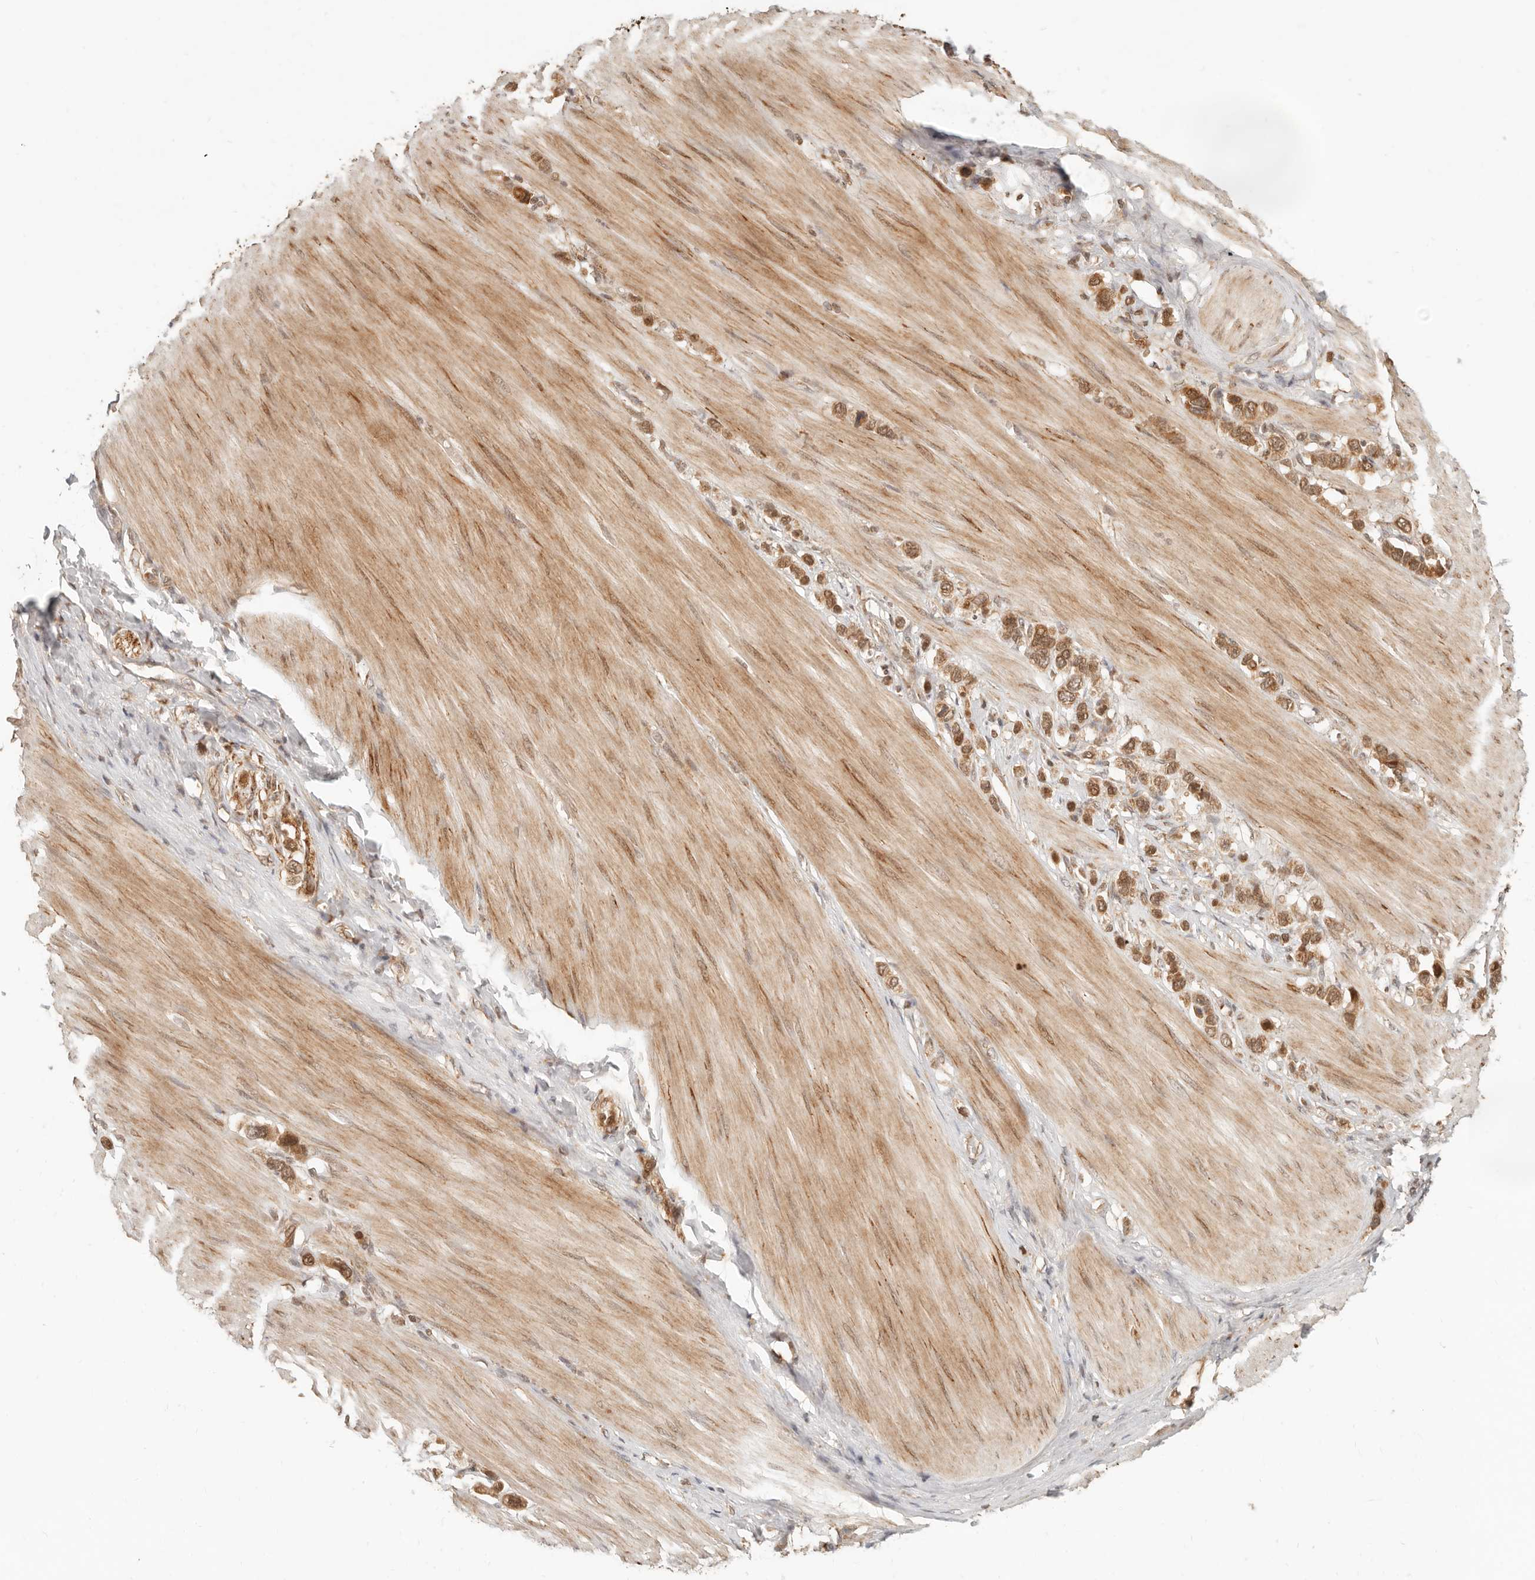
{"staining": {"intensity": "moderate", "quantity": ">75%", "location": "cytoplasmic/membranous,nuclear"}, "tissue": "stomach cancer", "cell_type": "Tumor cells", "image_type": "cancer", "snomed": [{"axis": "morphology", "description": "Adenocarcinoma, NOS"}, {"axis": "topography", "description": "Stomach"}], "caption": "DAB (3,3'-diaminobenzidine) immunohistochemical staining of human stomach adenocarcinoma exhibits moderate cytoplasmic/membranous and nuclear protein expression in about >75% of tumor cells. (brown staining indicates protein expression, while blue staining denotes nuclei).", "gene": "BAALC", "patient": {"sex": "female", "age": 65}}